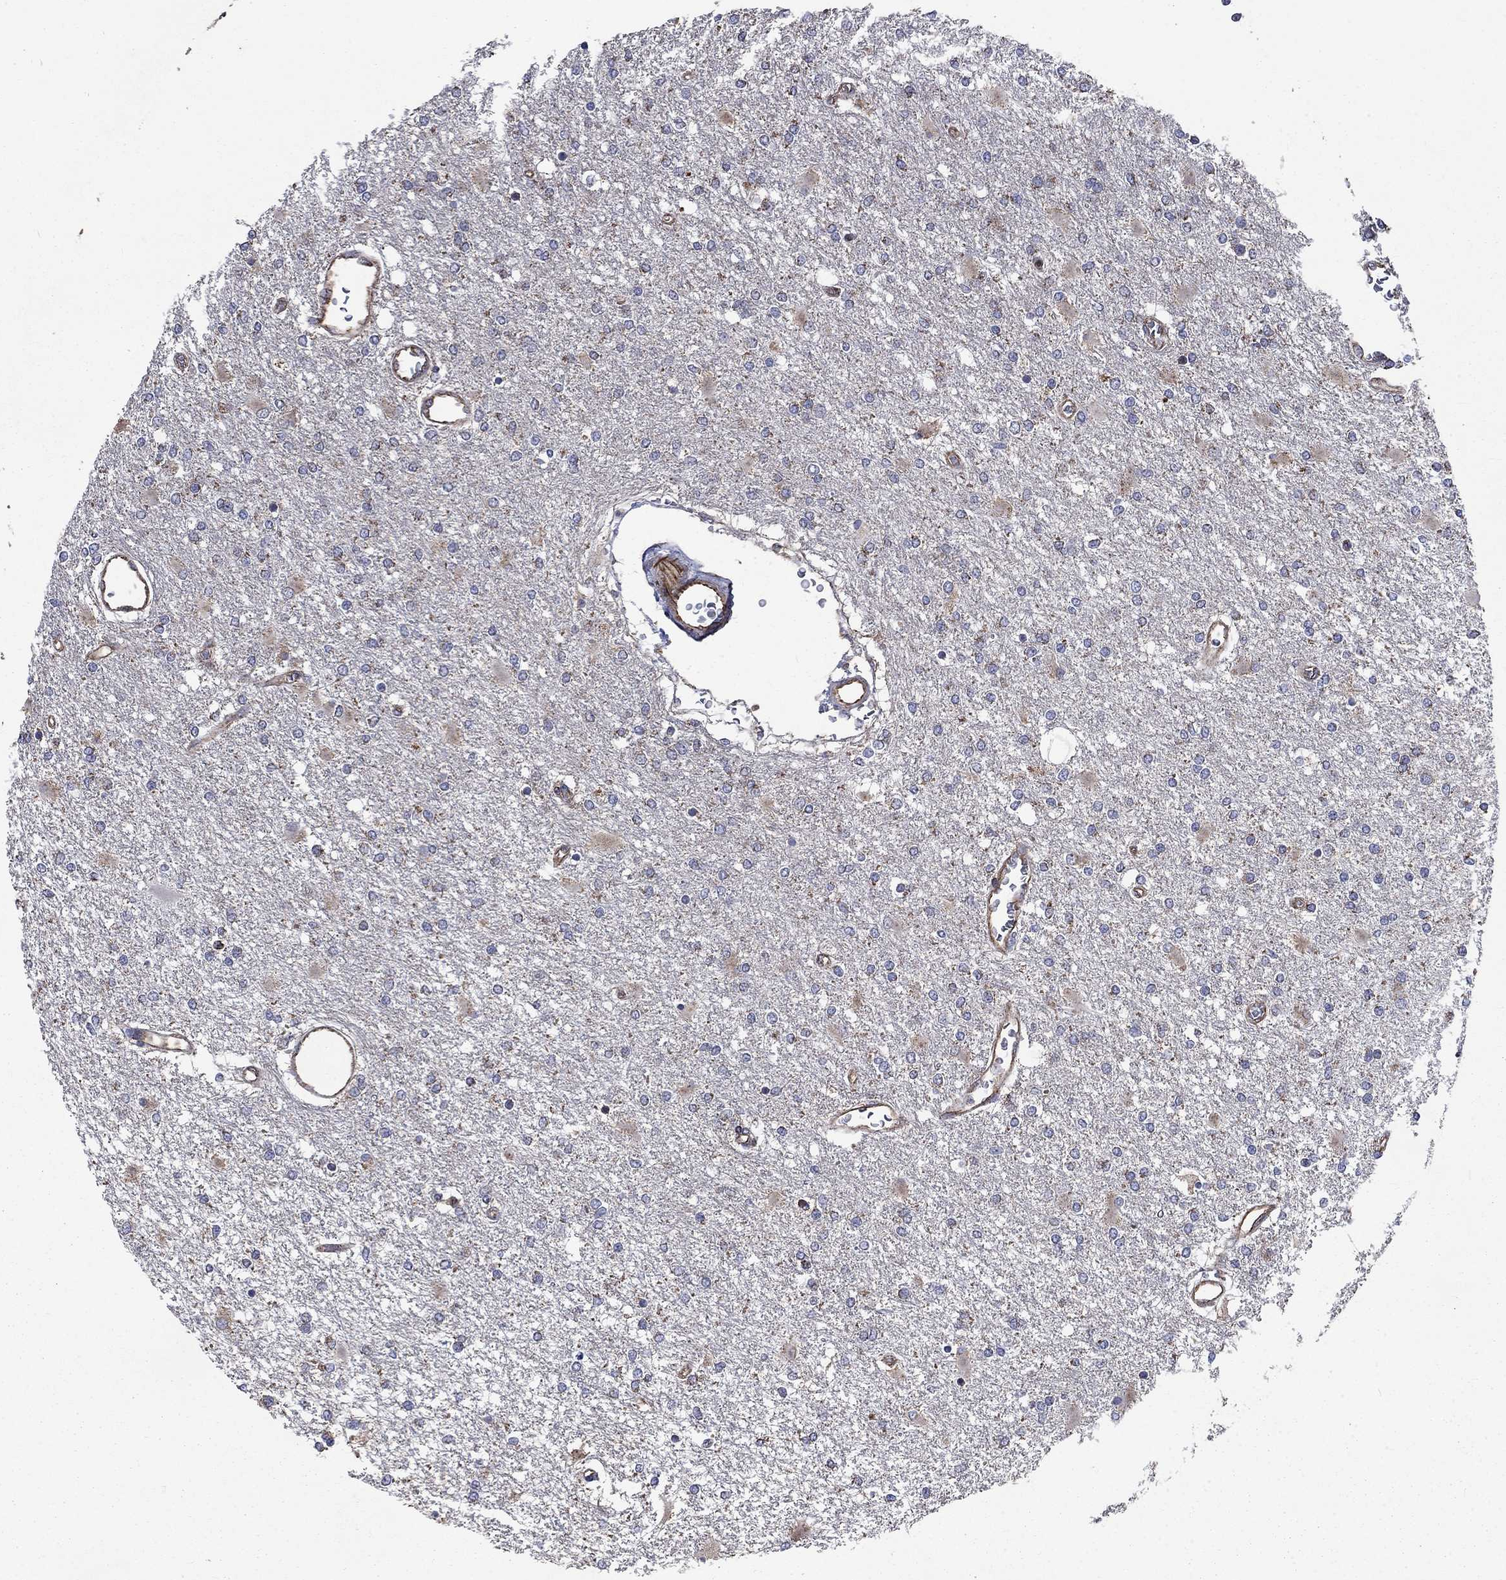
{"staining": {"intensity": "negative", "quantity": "none", "location": "none"}, "tissue": "glioma", "cell_type": "Tumor cells", "image_type": "cancer", "snomed": [{"axis": "morphology", "description": "Glioma, malignant, High grade"}, {"axis": "topography", "description": "Cerebral cortex"}], "caption": "High-grade glioma (malignant) was stained to show a protein in brown. There is no significant expression in tumor cells.", "gene": "NDUFC1", "patient": {"sex": "male", "age": 79}}